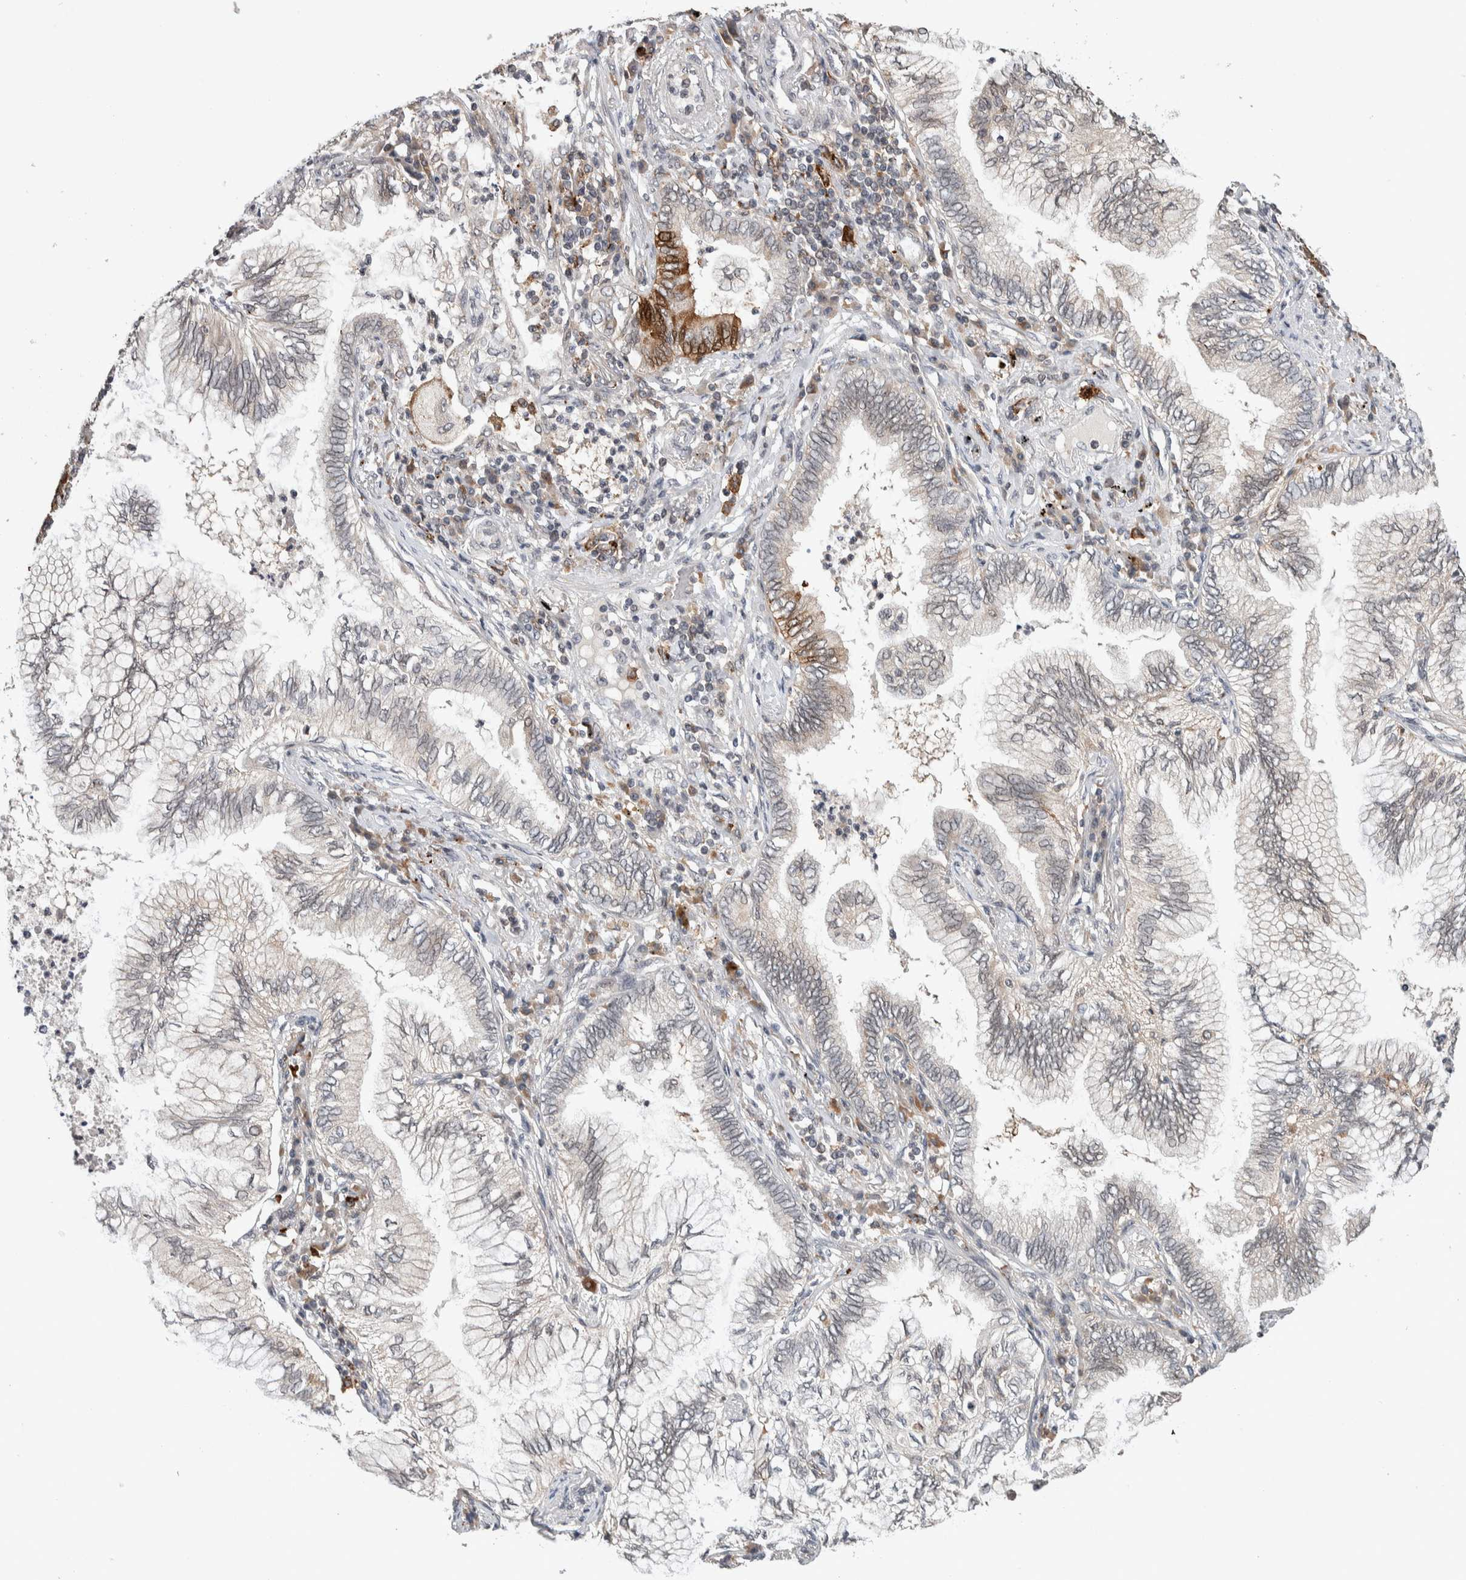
{"staining": {"intensity": "moderate", "quantity": "<25%", "location": "cytoplasmic/membranous"}, "tissue": "lung cancer", "cell_type": "Tumor cells", "image_type": "cancer", "snomed": [{"axis": "morphology", "description": "Normal tissue, NOS"}, {"axis": "morphology", "description": "Adenocarcinoma, NOS"}, {"axis": "topography", "description": "Bronchus"}, {"axis": "topography", "description": "Lung"}], "caption": "Immunohistochemical staining of lung cancer (adenocarcinoma) displays moderate cytoplasmic/membranous protein staining in about <25% of tumor cells.", "gene": "KCNK1", "patient": {"sex": "female", "age": 70}}